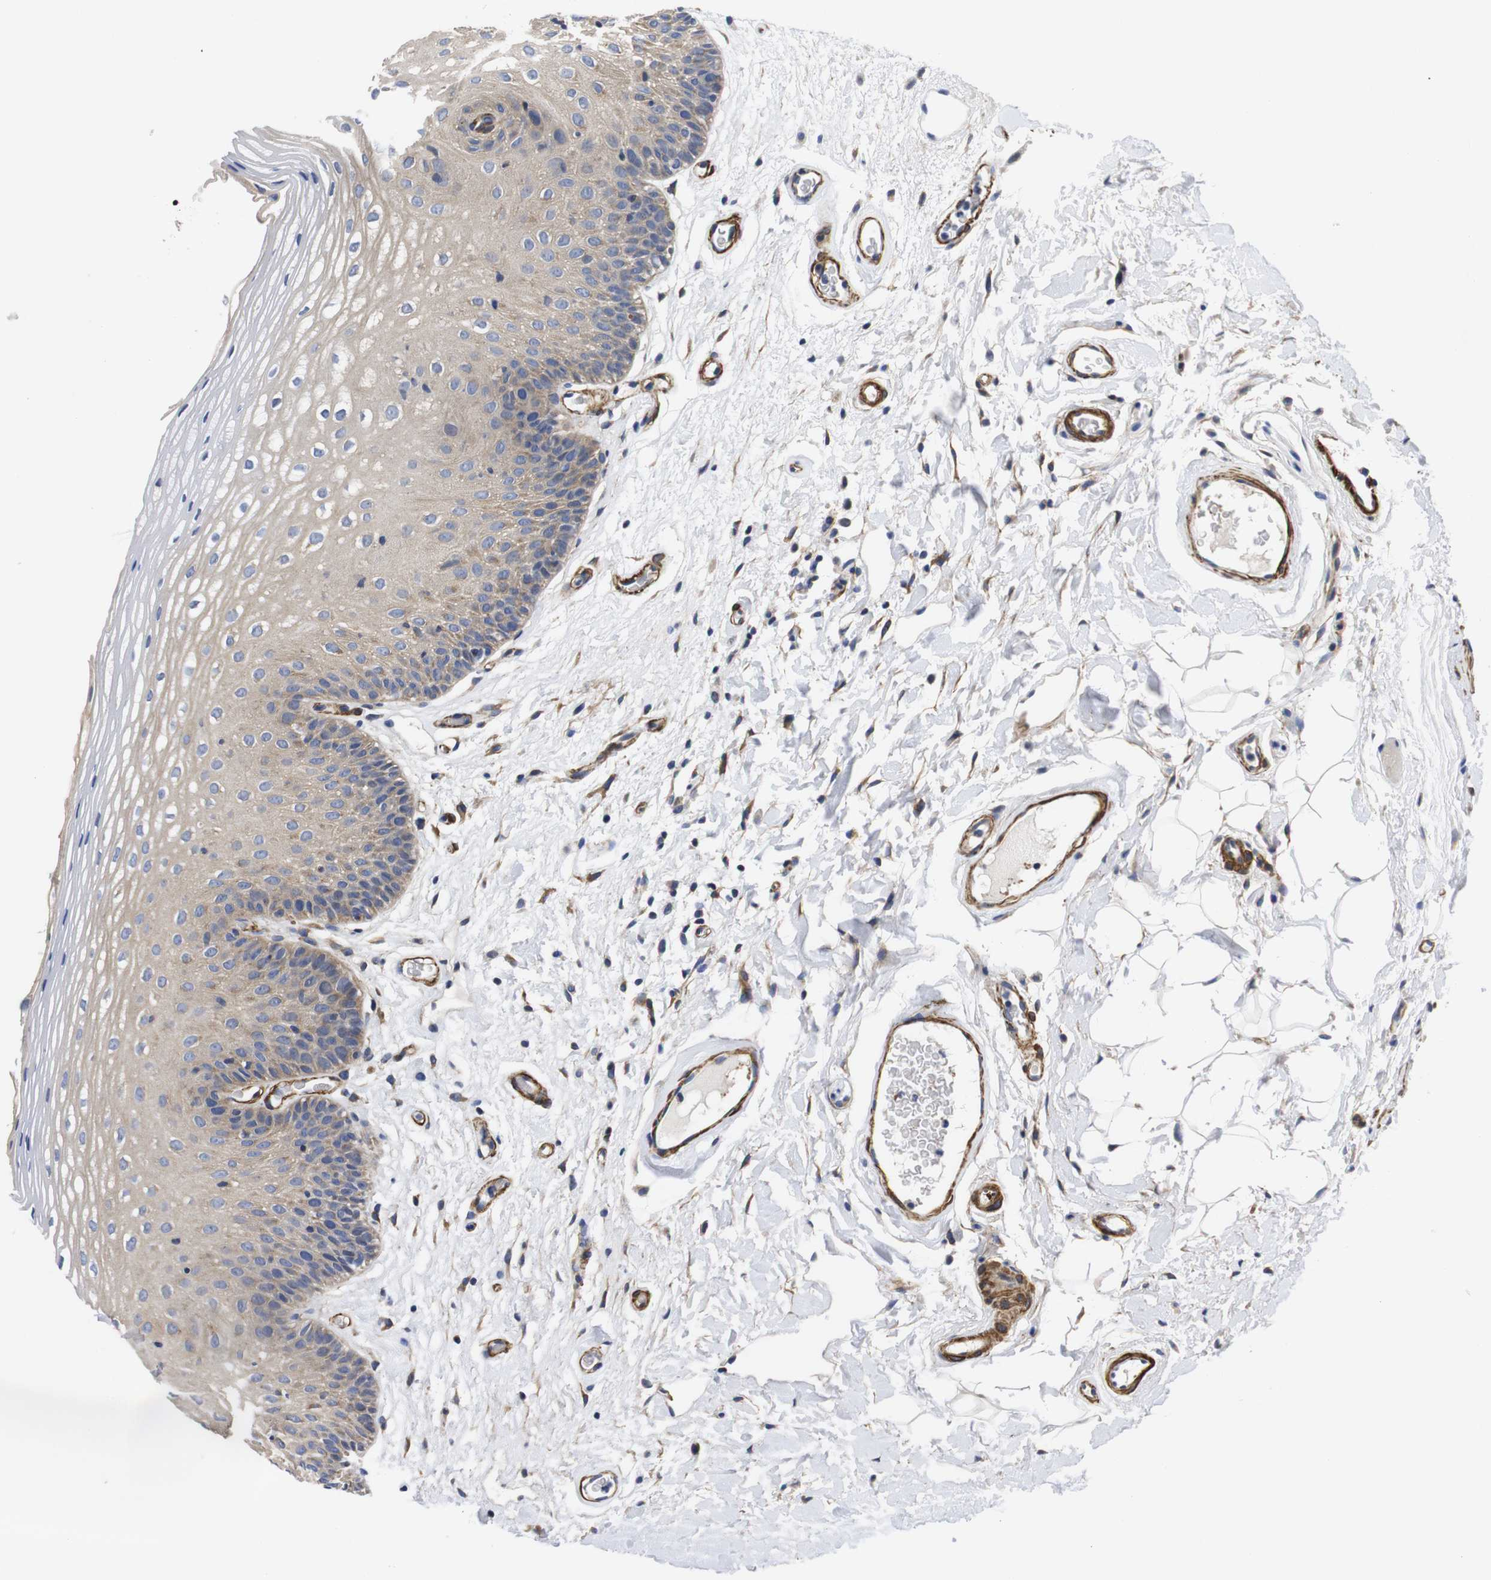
{"staining": {"intensity": "weak", "quantity": "25%-75%", "location": "cytoplasmic/membranous"}, "tissue": "oral mucosa", "cell_type": "Squamous epithelial cells", "image_type": "normal", "snomed": [{"axis": "morphology", "description": "Normal tissue, NOS"}, {"axis": "morphology", "description": "Squamous cell carcinoma, NOS"}, {"axis": "topography", "description": "Skeletal muscle"}, {"axis": "topography", "description": "Oral tissue"}], "caption": "This histopathology image exhibits normal oral mucosa stained with immunohistochemistry (IHC) to label a protein in brown. The cytoplasmic/membranous of squamous epithelial cells show weak positivity for the protein. Nuclei are counter-stained blue.", "gene": "WNT10A", "patient": {"sex": "male", "age": 71}}